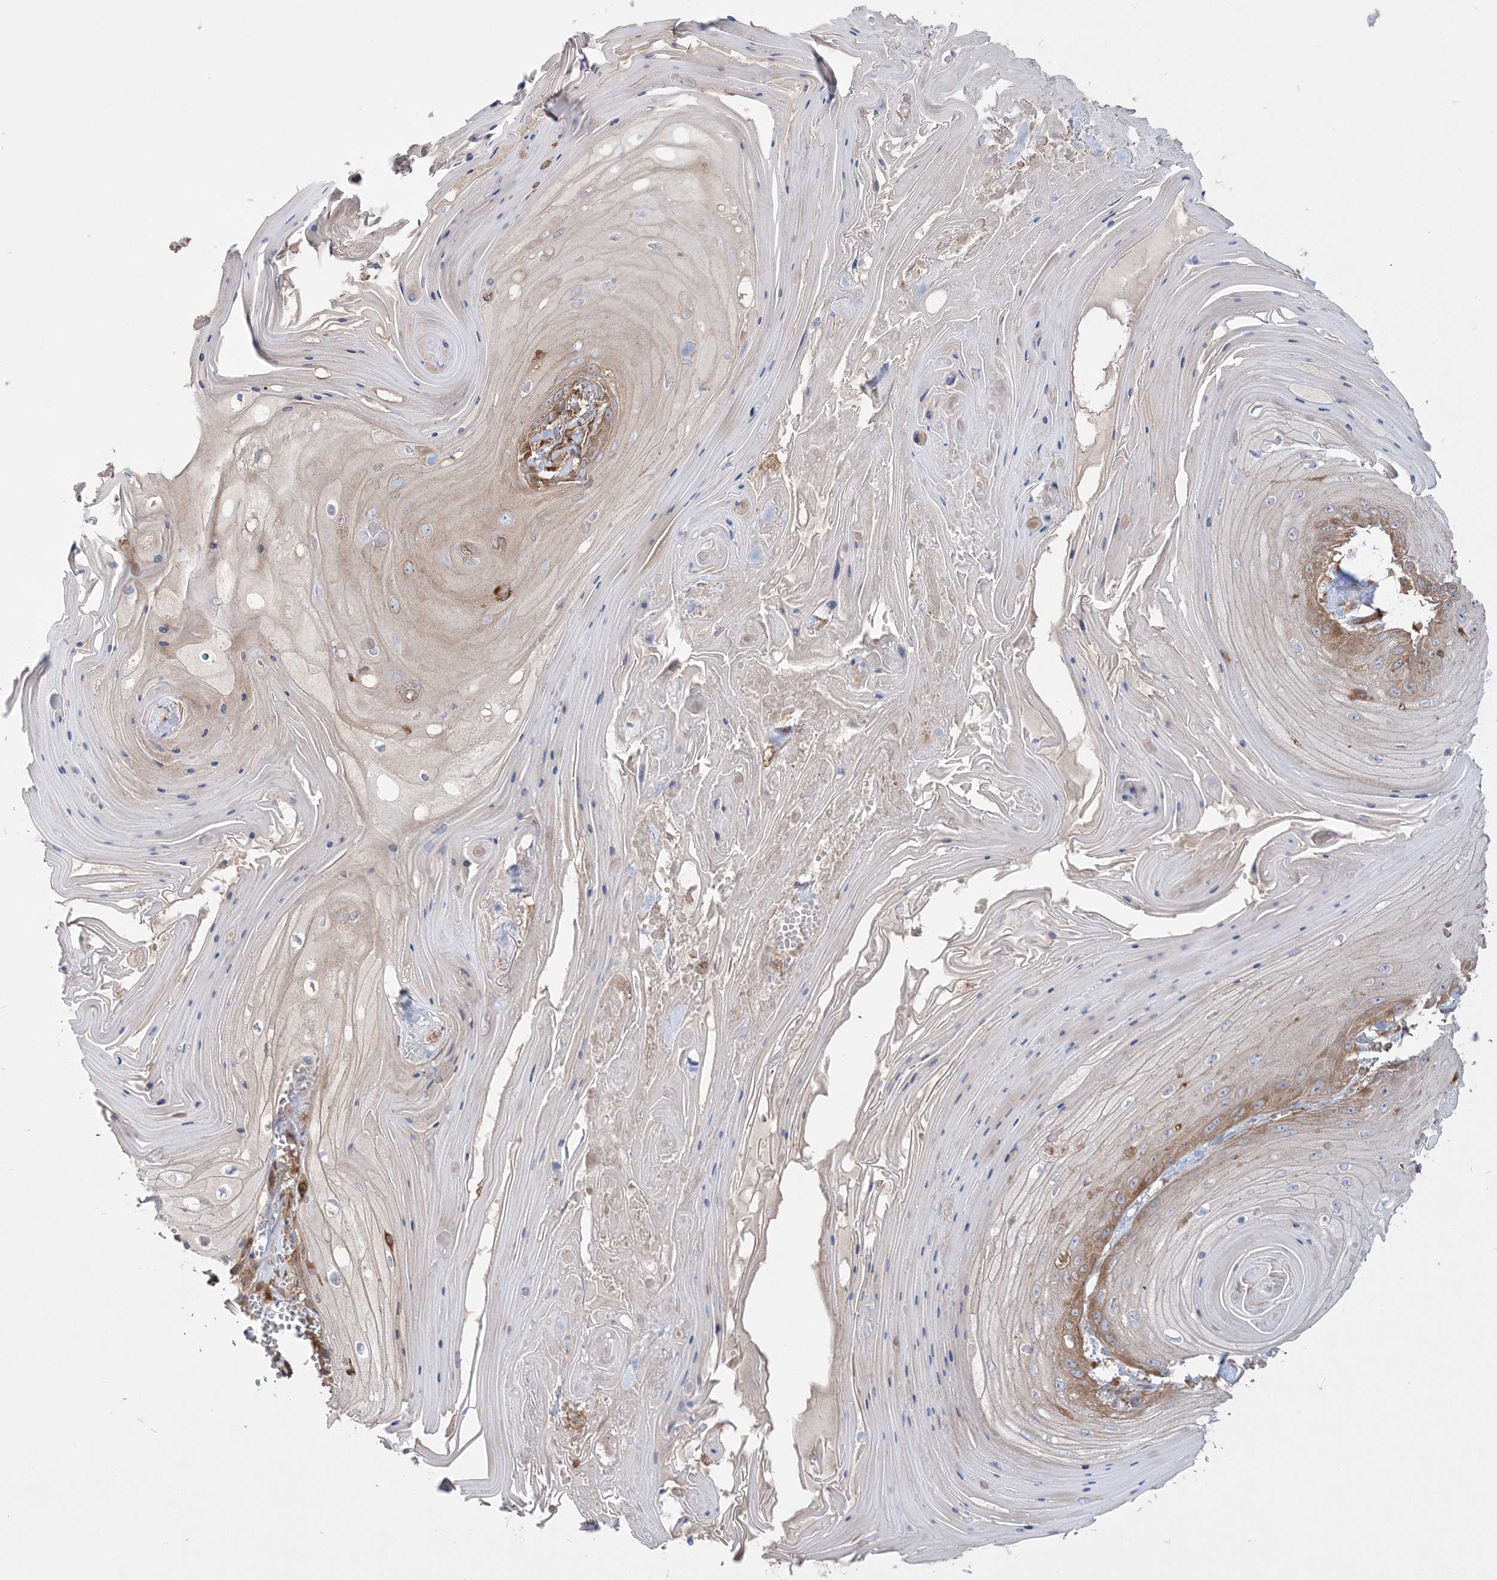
{"staining": {"intensity": "moderate", "quantity": "<25%", "location": "cytoplasmic/membranous"}, "tissue": "skin cancer", "cell_type": "Tumor cells", "image_type": "cancer", "snomed": [{"axis": "morphology", "description": "Squamous cell carcinoma, NOS"}, {"axis": "topography", "description": "Skin"}], "caption": "This micrograph exhibits immunohistochemistry staining of skin cancer (squamous cell carcinoma), with low moderate cytoplasmic/membranous staining in approximately <25% of tumor cells.", "gene": "TBC1D5", "patient": {"sex": "male", "age": 74}}